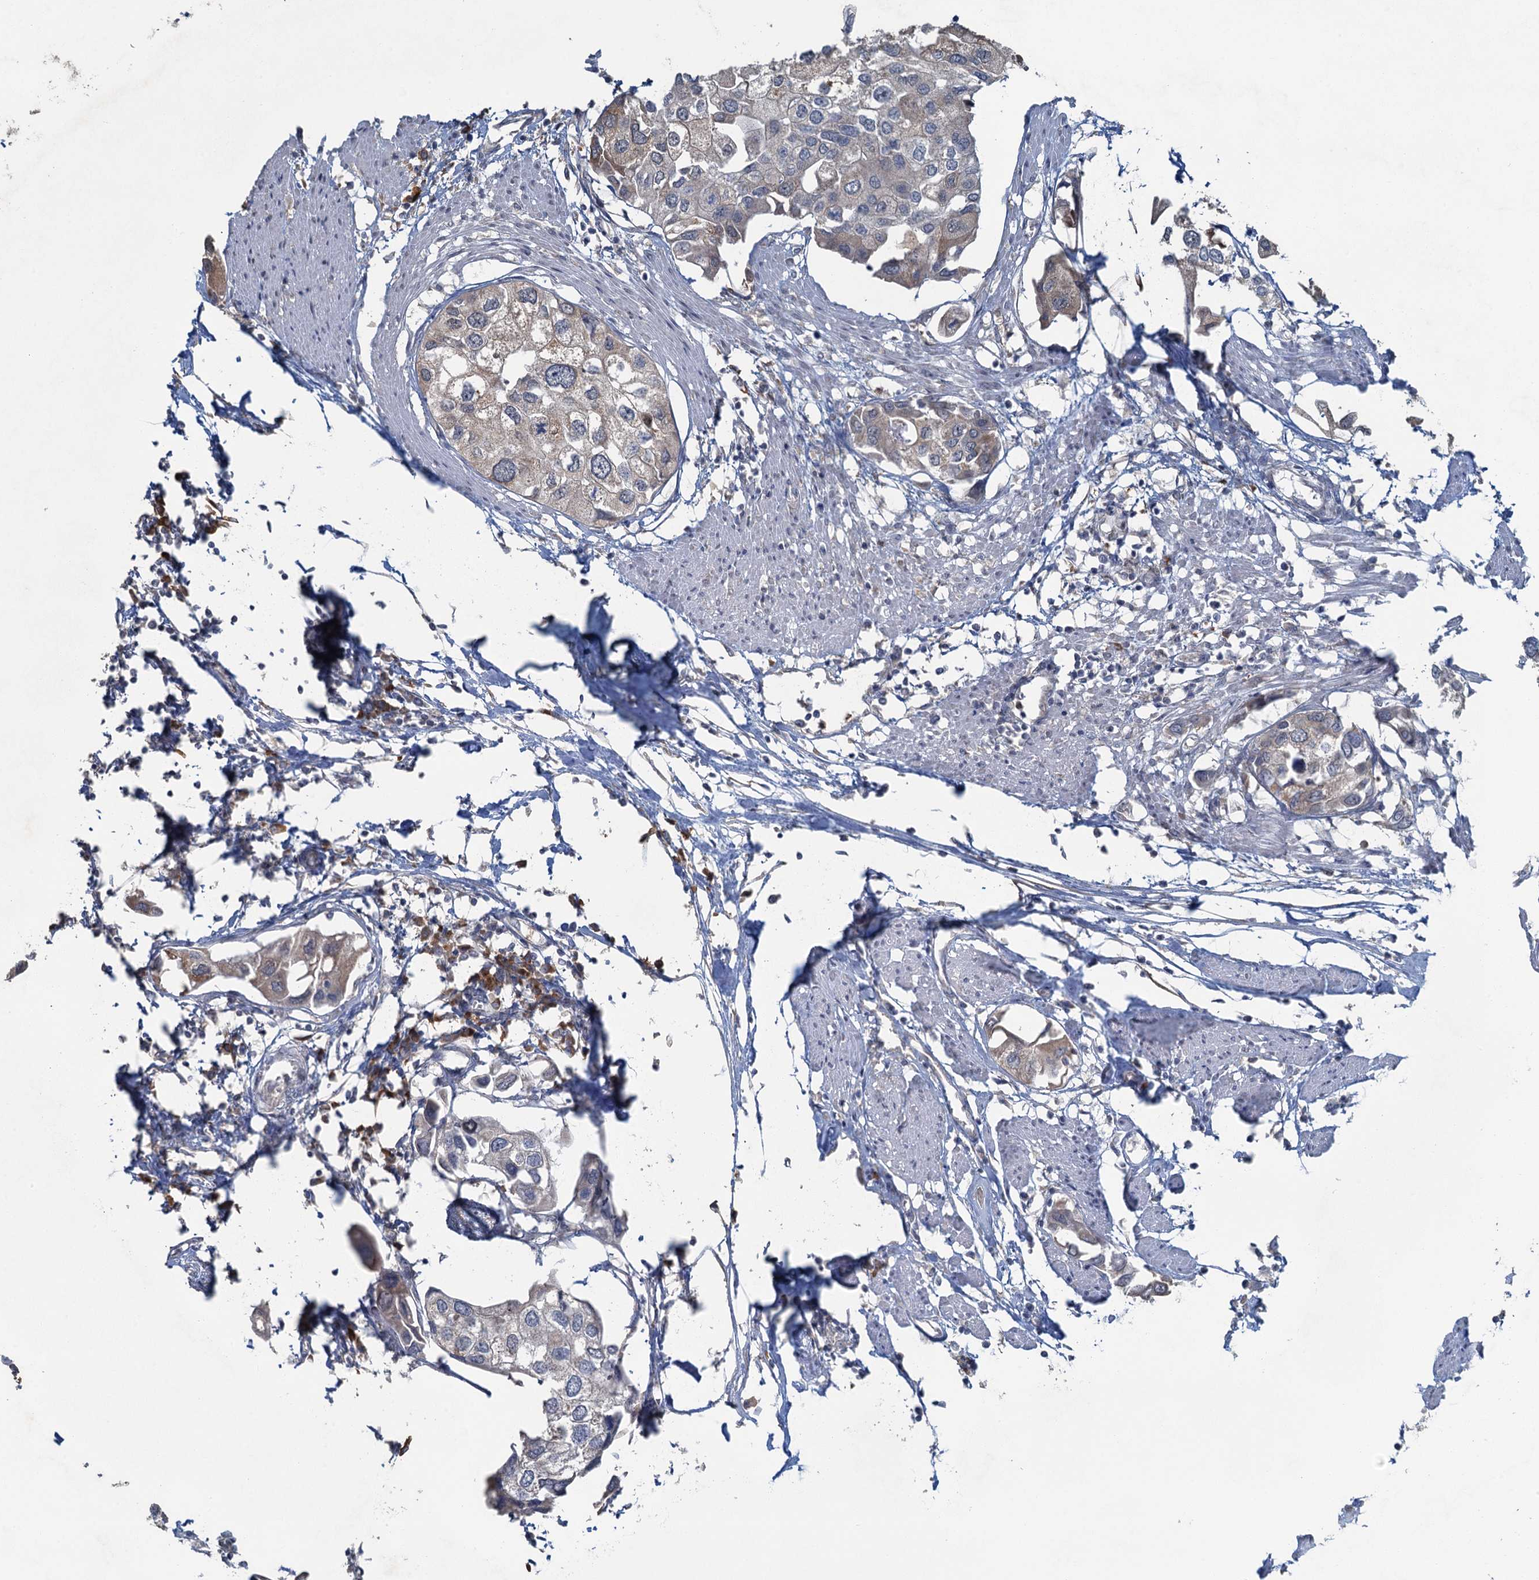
{"staining": {"intensity": "weak", "quantity": "<25%", "location": "cytoplasmic/membranous"}, "tissue": "urothelial cancer", "cell_type": "Tumor cells", "image_type": "cancer", "snomed": [{"axis": "morphology", "description": "Urothelial carcinoma, High grade"}, {"axis": "topography", "description": "Urinary bladder"}], "caption": "High-grade urothelial carcinoma was stained to show a protein in brown. There is no significant staining in tumor cells. (Brightfield microscopy of DAB immunohistochemistry at high magnification).", "gene": "TEX35", "patient": {"sex": "male", "age": 64}}